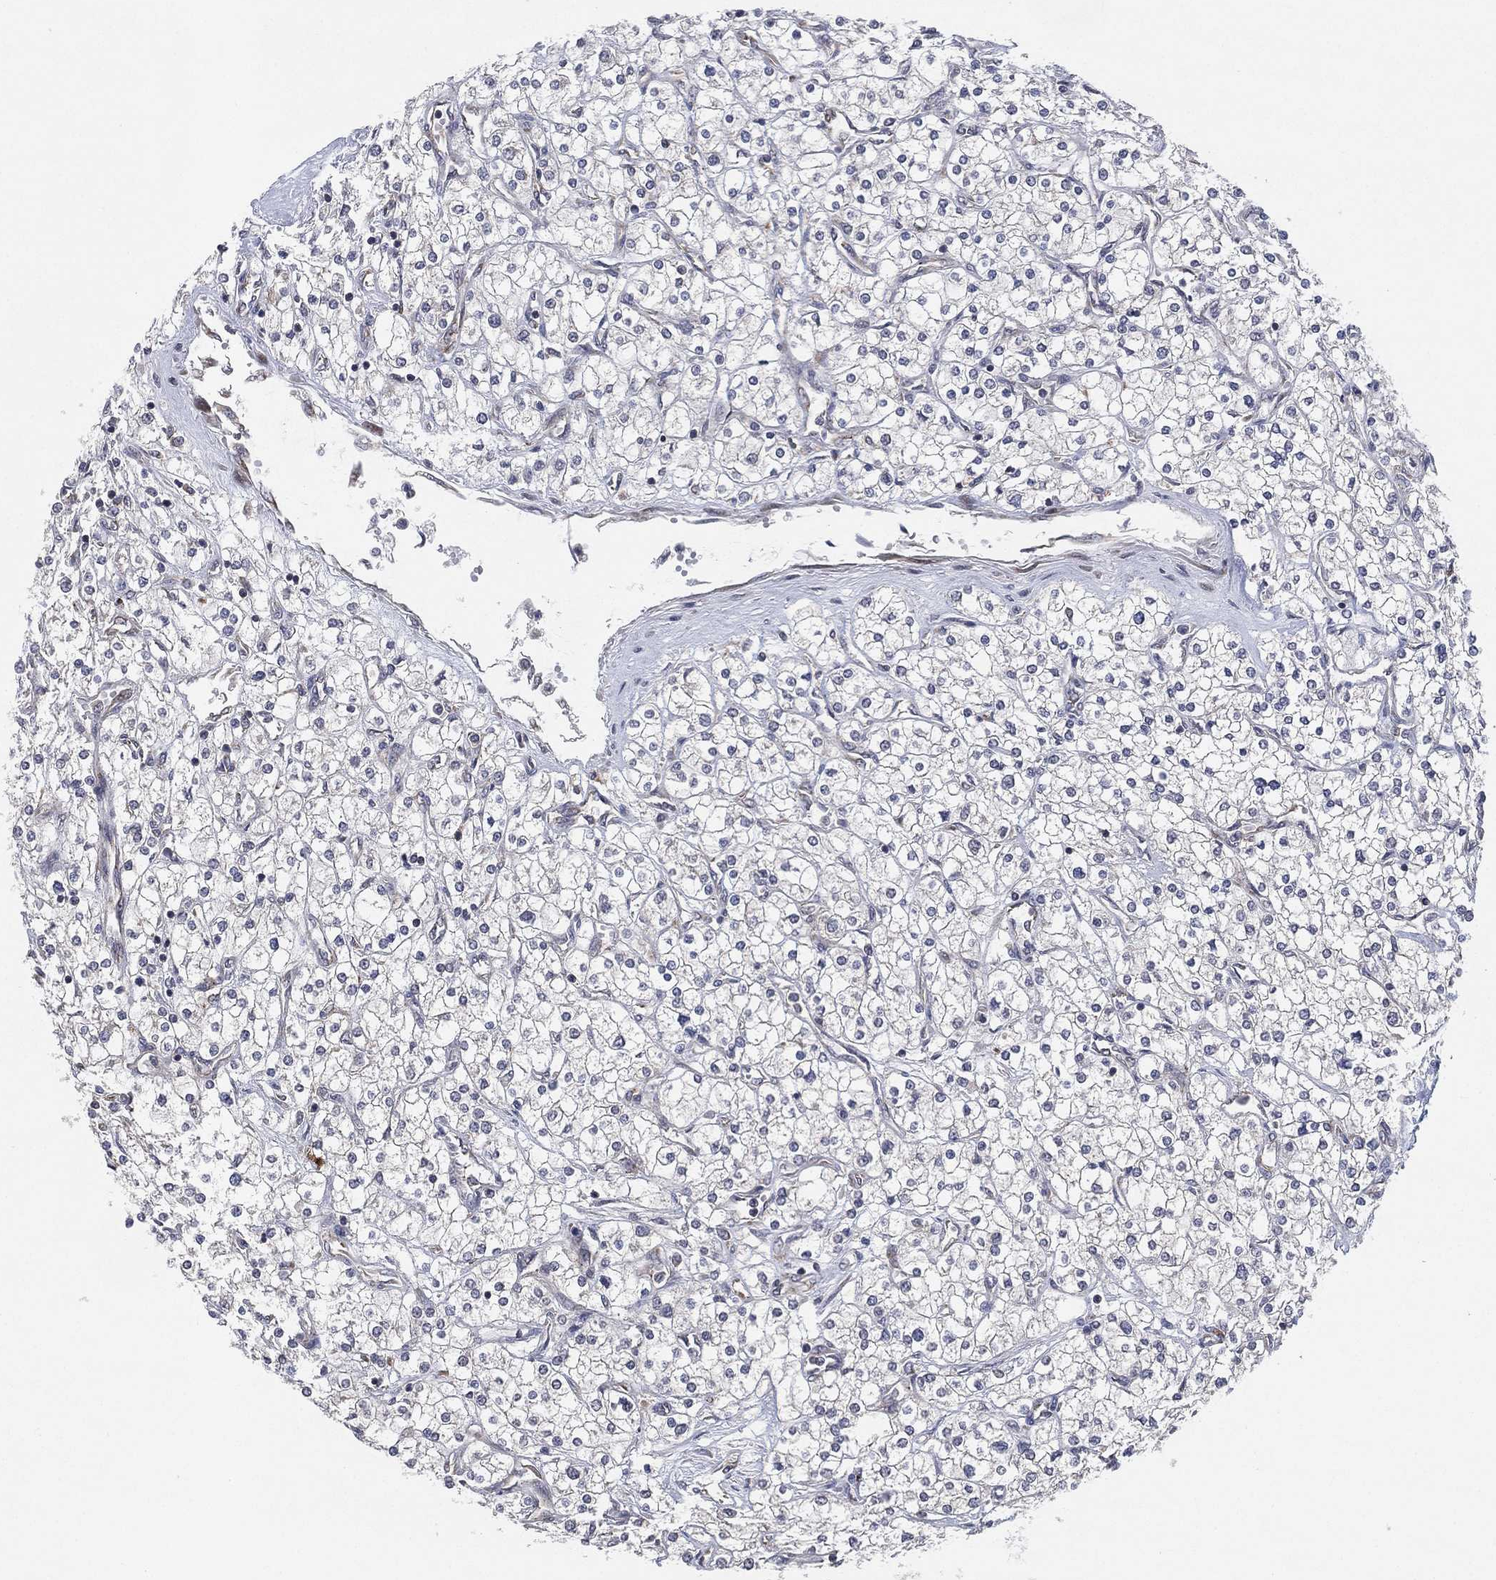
{"staining": {"intensity": "negative", "quantity": "none", "location": "none"}, "tissue": "renal cancer", "cell_type": "Tumor cells", "image_type": "cancer", "snomed": [{"axis": "morphology", "description": "Adenocarcinoma, NOS"}, {"axis": "topography", "description": "Kidney"}], "caption": "DAB immunohistochemical staining of renal cancer displays no significant expression in tumor cells.", "gene": "FAM104A", "patient": {"sex": "male", "age": 80}}